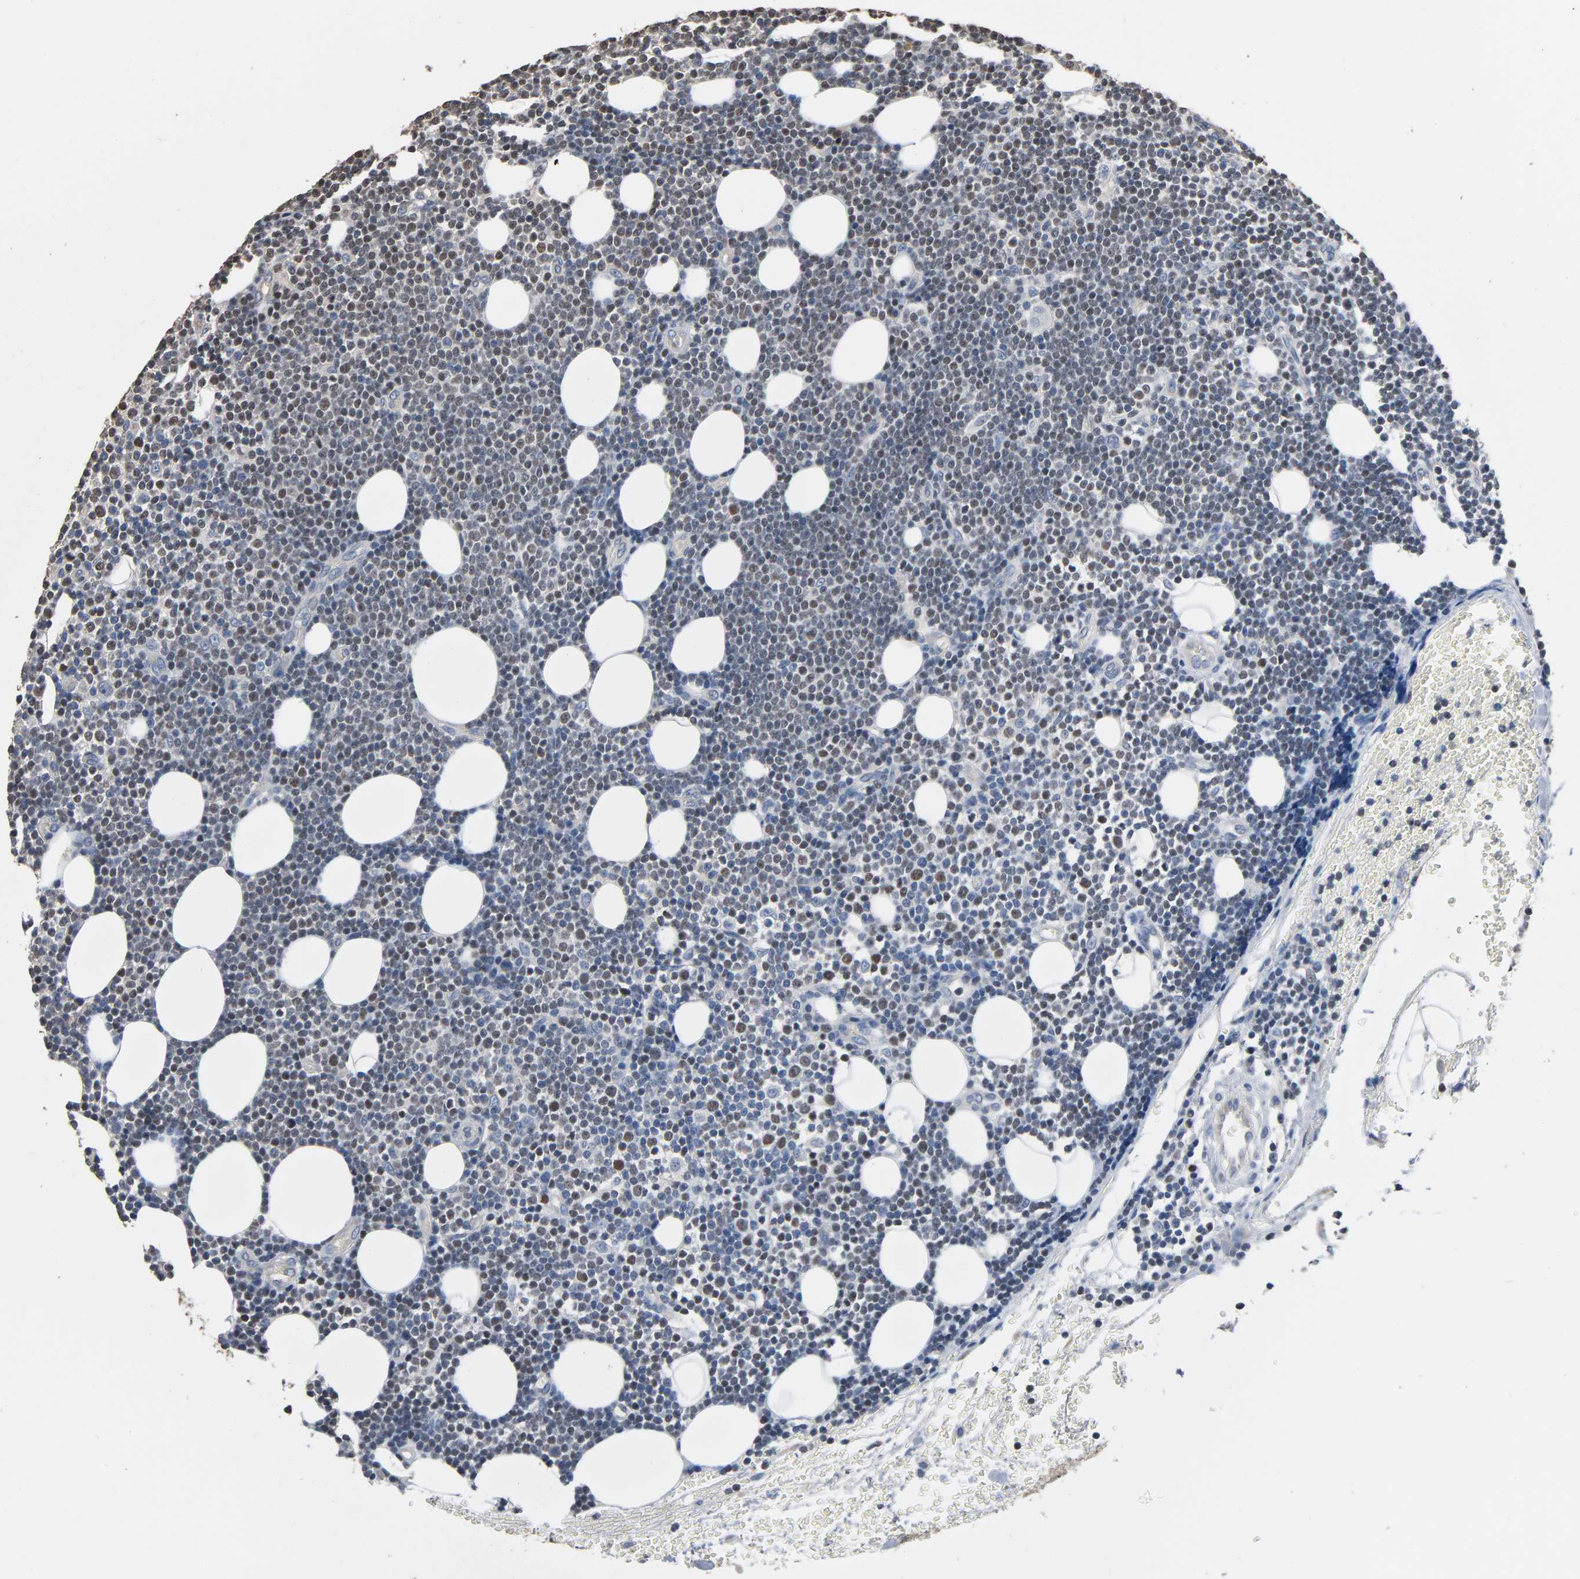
{"staining": {"intensity": "moderate", "quantity": "25%-75%", "location": "nuclear"}, "tissue": "lymphoma", "cell_type": "Tumor cells", "image_type": "cancer", "snomed": [{"axis": "morphology", "description": "Malignant lymphoma, non-Hodgkin's type, Low grade"}, {"axis": "topography", "description": "Soft tissue"}], "caption": "Immunohistochemistry photomicrograph of human lymphoma stained for a protein (brown), which reveals medium levels of moderate nuclear positivity in approximately 25%-75% of tumor cells.", "gene": "SOX6", "patient": {"sex": "male", "age": 92}}